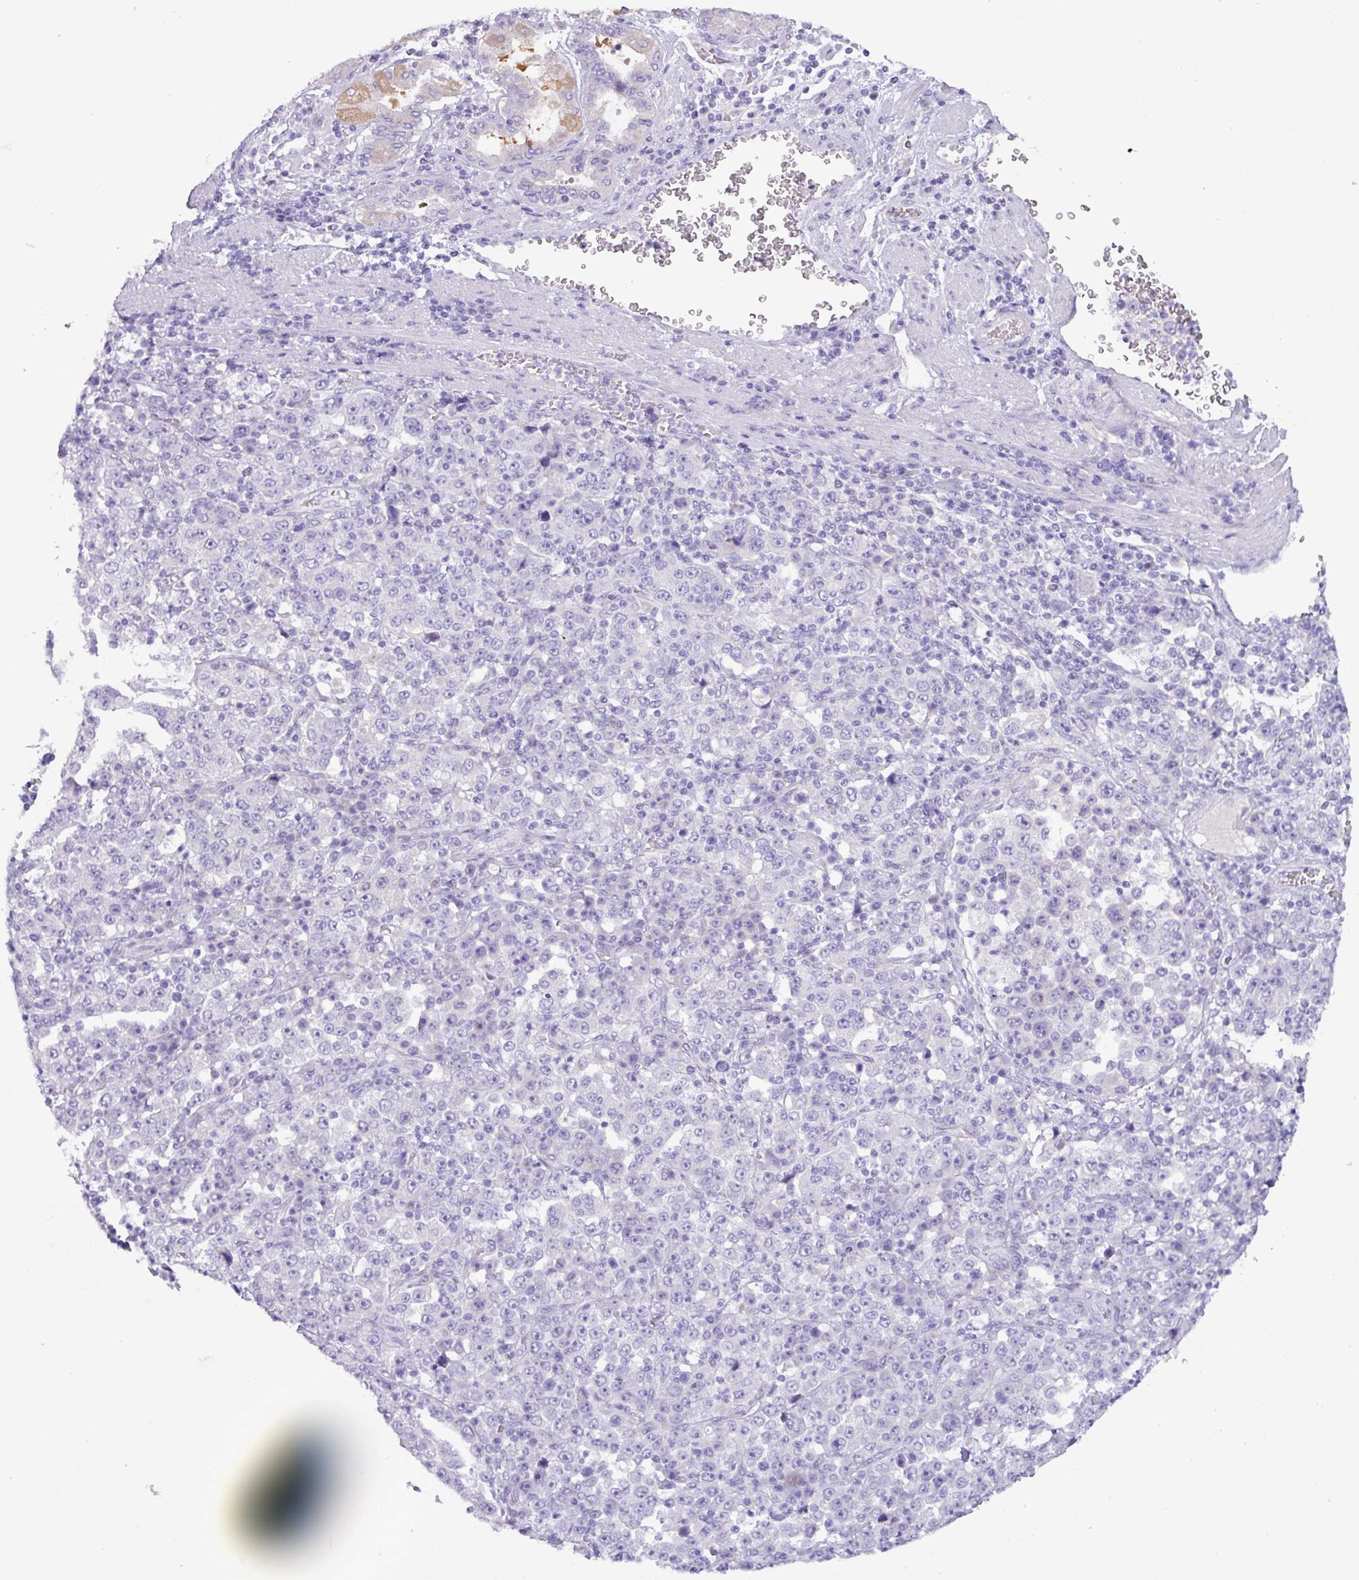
{"staining": {"intensity": "negative", "quantity": "none", "location": "none"}, "tissue": "stomach cancer", "cell_type": "Tumor cells", "image_type": "cancer", "snomed": [{"axis": "morphology", "description": "Normal tissue, NOS"}, {"axis": "morphology", "description": "Adenocarcinoma, NOS"}, {"axis": "topography", "description": "Stomach, upper"}, {"axis": "topography", "description": "Stomach"}], "caption": "Stomach adenocarcinoma was stained to show a protein in brown. There is no significant positivity in tumor cells. (Stains: DAB (3,3'-diaminobenzidine) IHC with hematoxylin counter stain, Microscopy: brightfield microscopy at high magnification).", "gene": "STIMATE", "patient": {"sex": "male", "age": 59}}